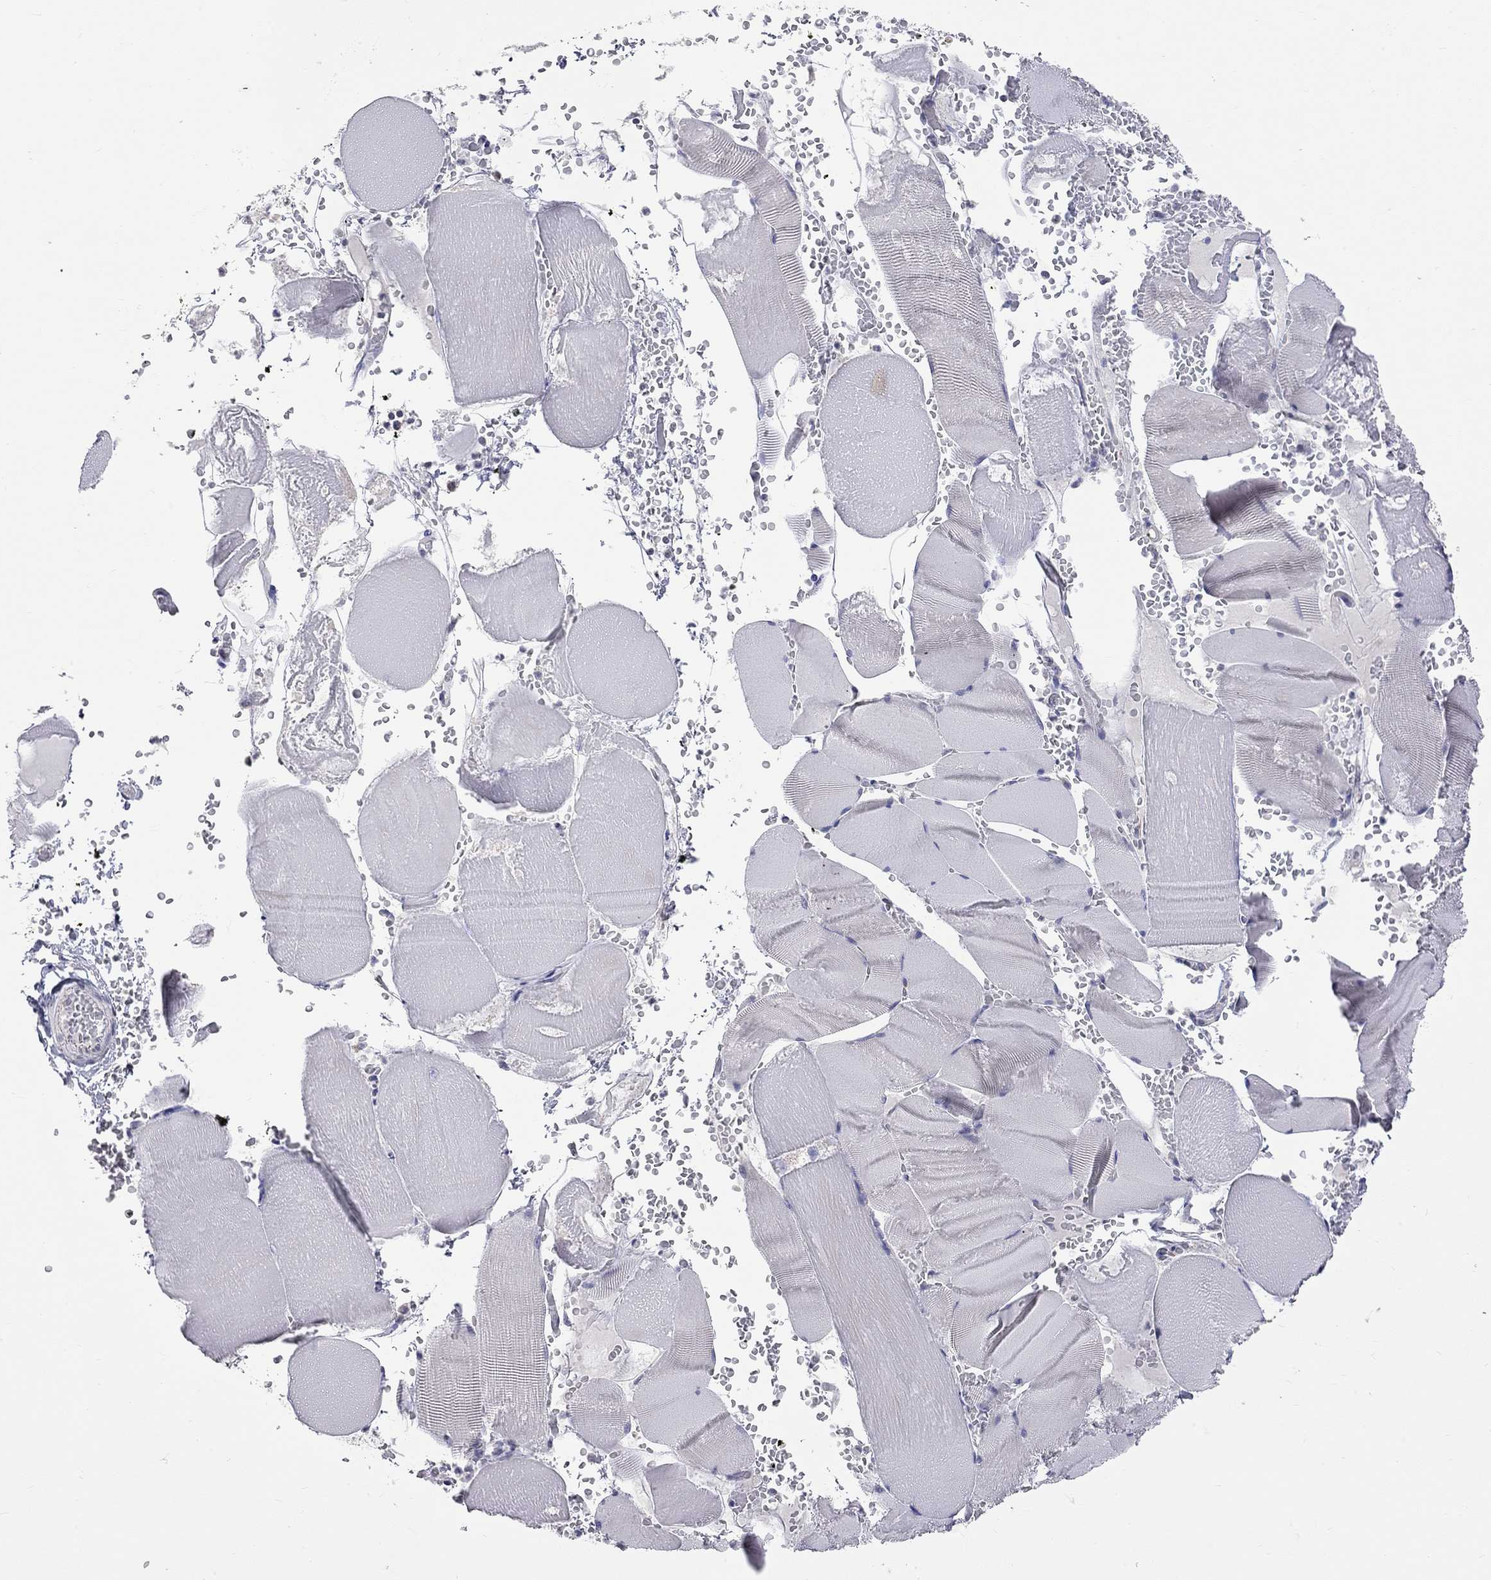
{"staining": {"intensity": "negative", "quantity": "none", "location": "none"}, "tissue": "skeletal muscle", "cell_type": "Myocytes", "image_type": "normal", "snomed": [{"axis": "morphology", "description": "Normal tissue, NOS"}, {"axis": "topography", "description": "Skeletal muscle"}], "caption": "Immunohistochemistry (IHC) of normal human skeletal muscle demonstrates no staining in myocytes. (Brightfield microscopy of DAB immunohistochemistry at high magnification).", "gene": "OPRK1", "patient": {"sex": "male", "age": 56}}